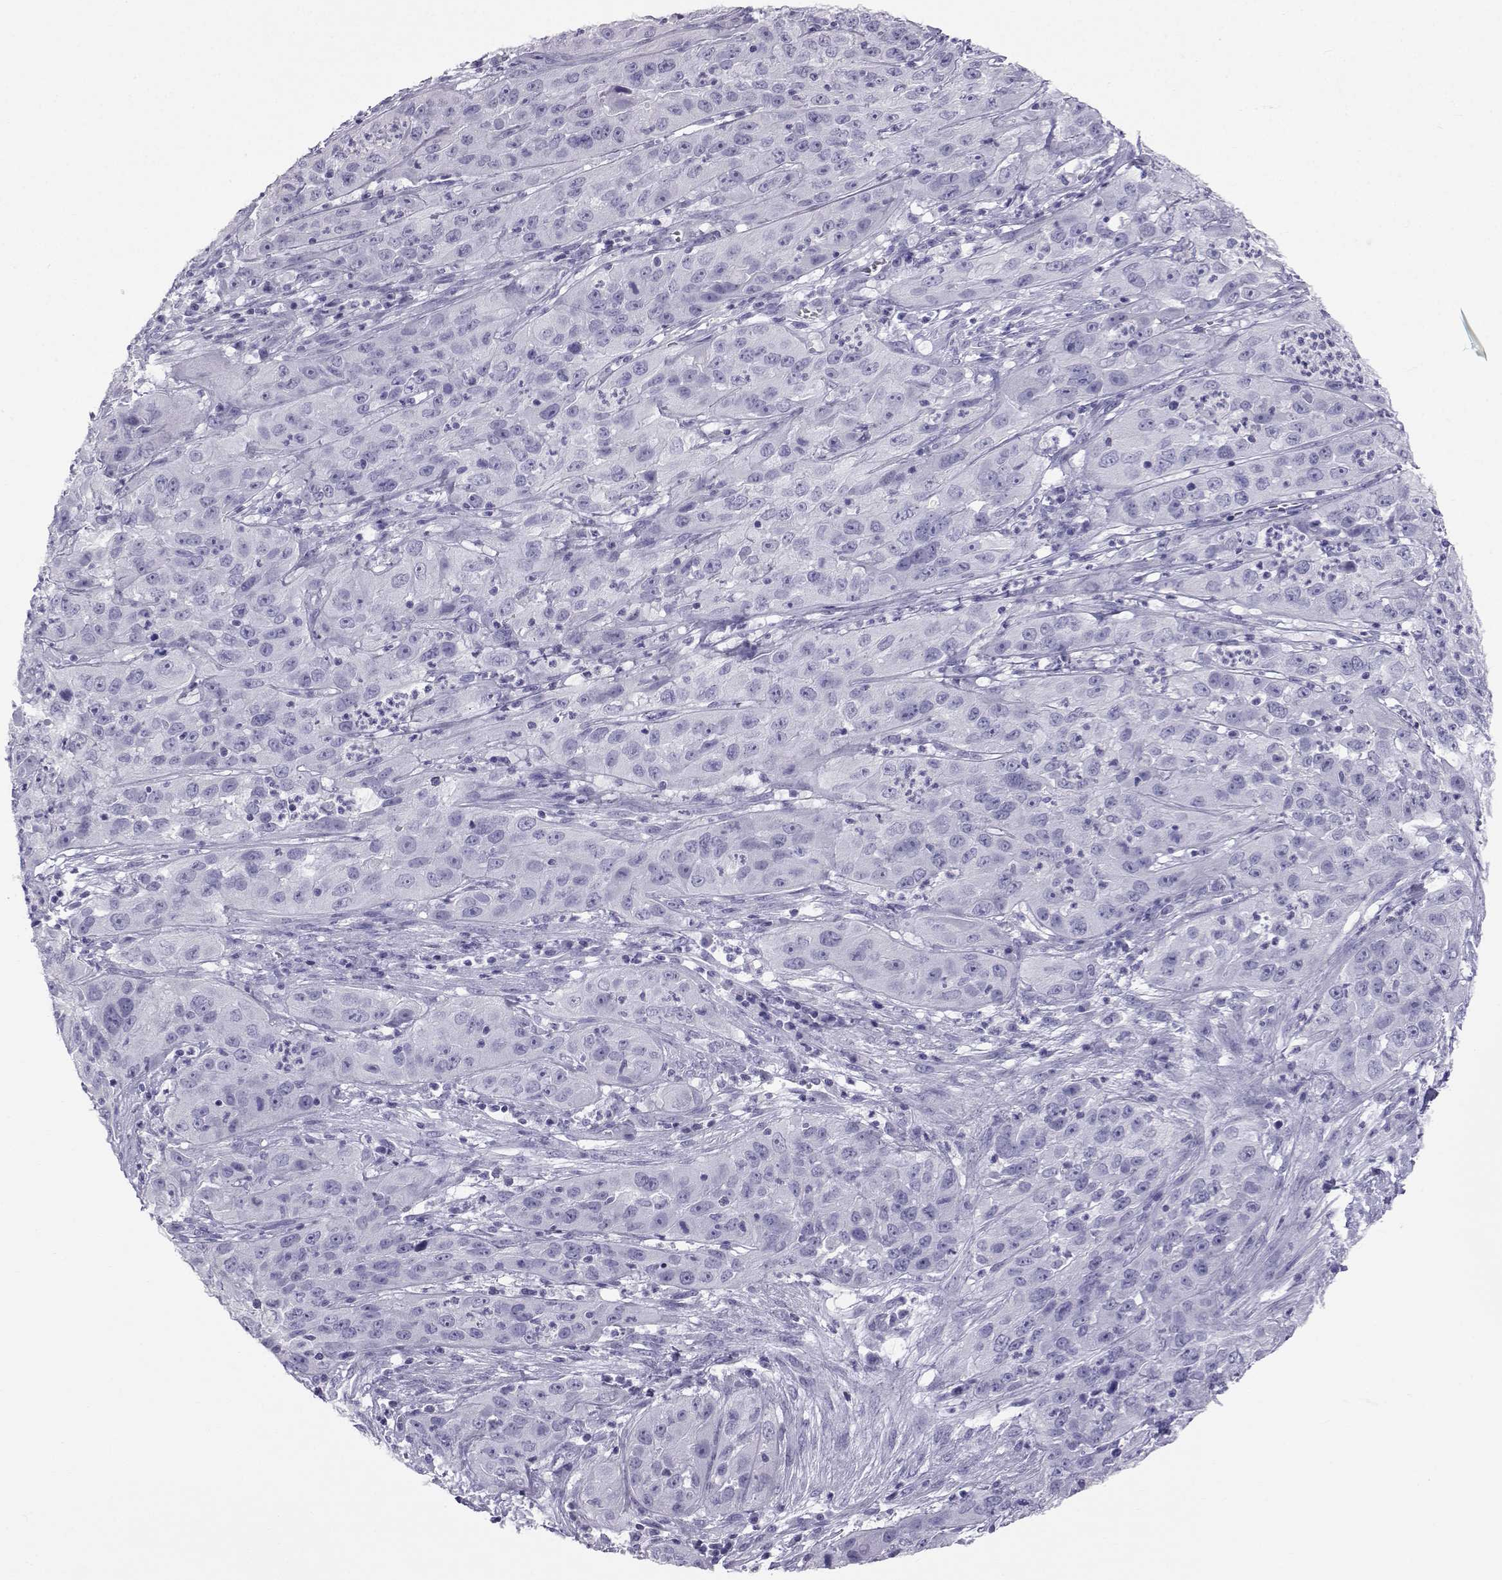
{"staining": {"intensity": "negative", "quantity": "none", "location": "none"}, "tissue": "cervical cancer", "cell_type": "Tumor cells", "image_type": "cancer", "snomed": [{"axis": "morphology", "description": "Squamous cell carcinoma, NOS"}, {"axis": "topography", "description": "Cervix"}], "caption": "Tumor cells are negative for protein expression in human cervical cancer.", "gene": "SLC6A3", "patient": {"sex": "female", "age": 32}}